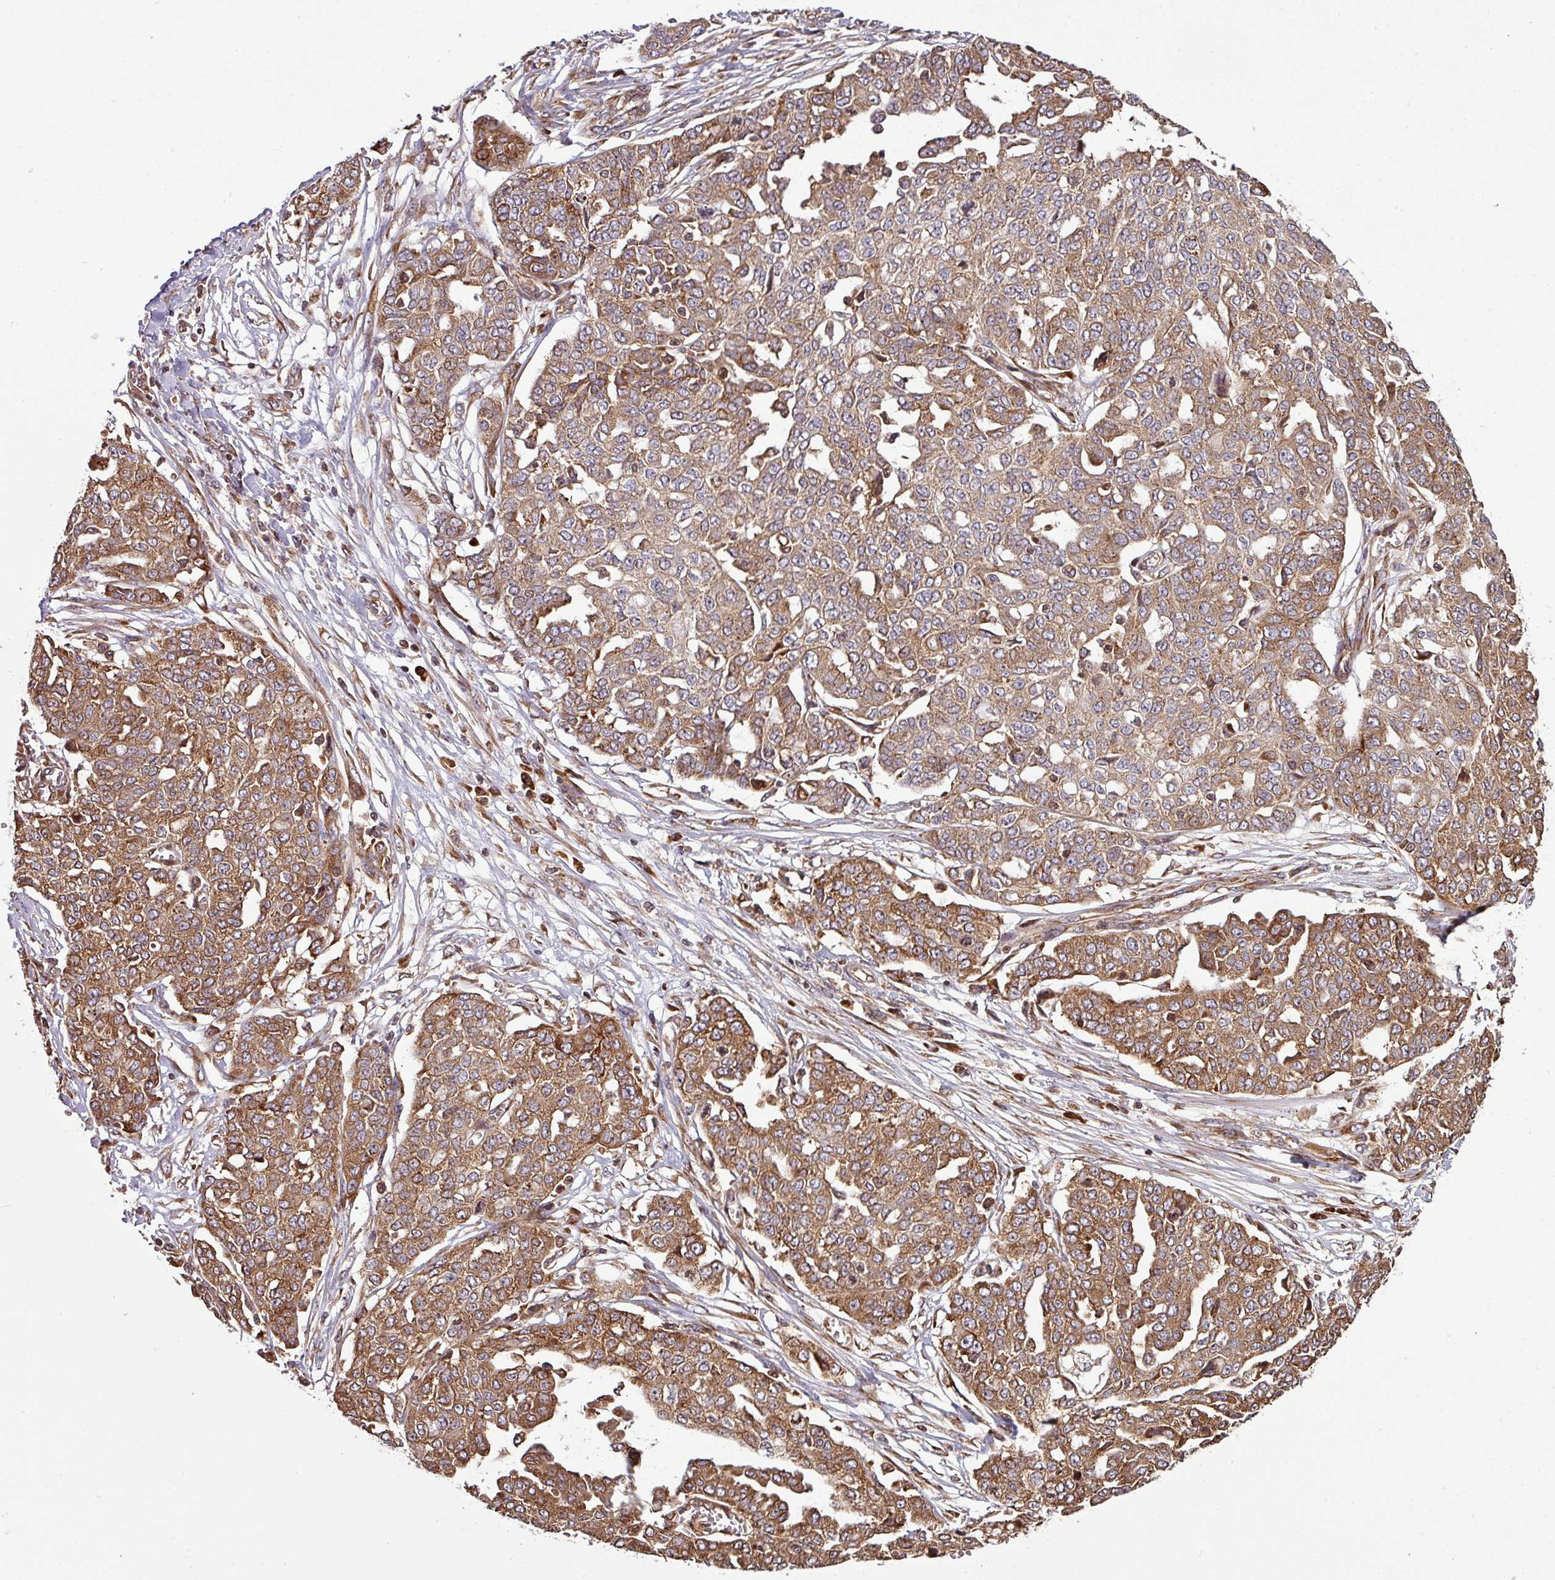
{"staining": {"intensity": "moderate", "quantity": ">75%", "location": "cytoplasmic/membranous"}, "tissue": "ovarian cancer", "cell_type": "Tumor cells", "image_type": "cancer", "snomed": [{"axis": "morphology", "description": "Cystadenocarcinoma, serous, NOS"}, {"axis": "topography", "description": "Soft tissue"}, {"axis": "topography", "description": "Ovary"}], "caption": "Immunohistochemical staining of ovarian cancer (serous cystadenocarcinoma) reveals medium levels of moderate cytoplasmic/membranous staining in approximately >75% of tumor cells. (brown staining indicates protein expression, while blue staining denotes nuclei).", "gene": "LRRC74B", "patient": {"sex": "female", "age": 57}}